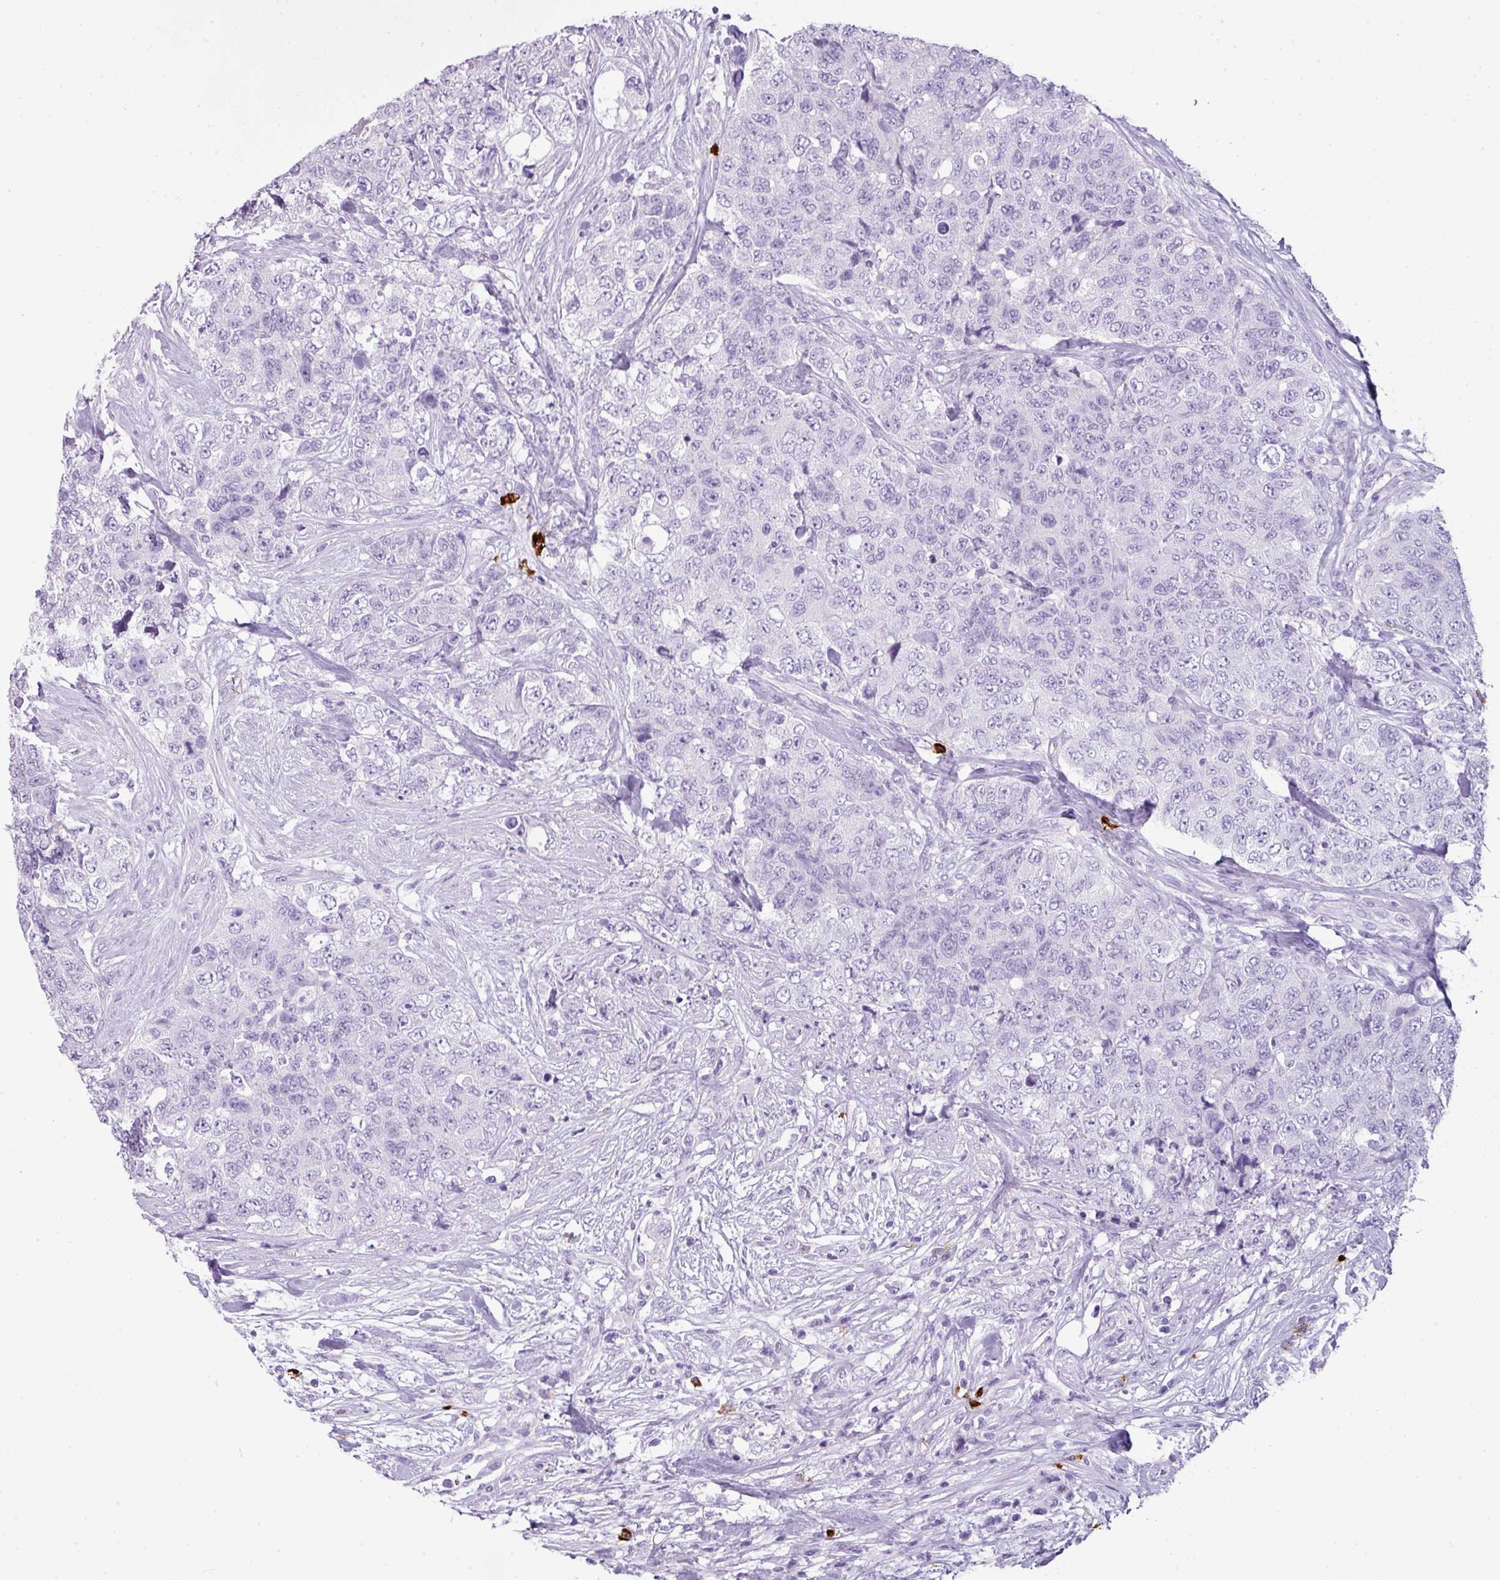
{"staining": {"intensity": "negative", "quantity": "none", "location": "none"}, "tissue": "urothelial cancer", "cell_type": "Tumor cells", "image_type": "cancer", "snomed": [{"axis": "morphology", "description": "Urothelial carcinoma, High grade"}, {"axis": "topography", "description": "Urinary bladder"}], "caption": "Urothelial cancer stained for a protein using IHC demonstrates no positivity tumor cells.", "gene": "CTSG", "patient": {"sex": "female", "age": 78}}